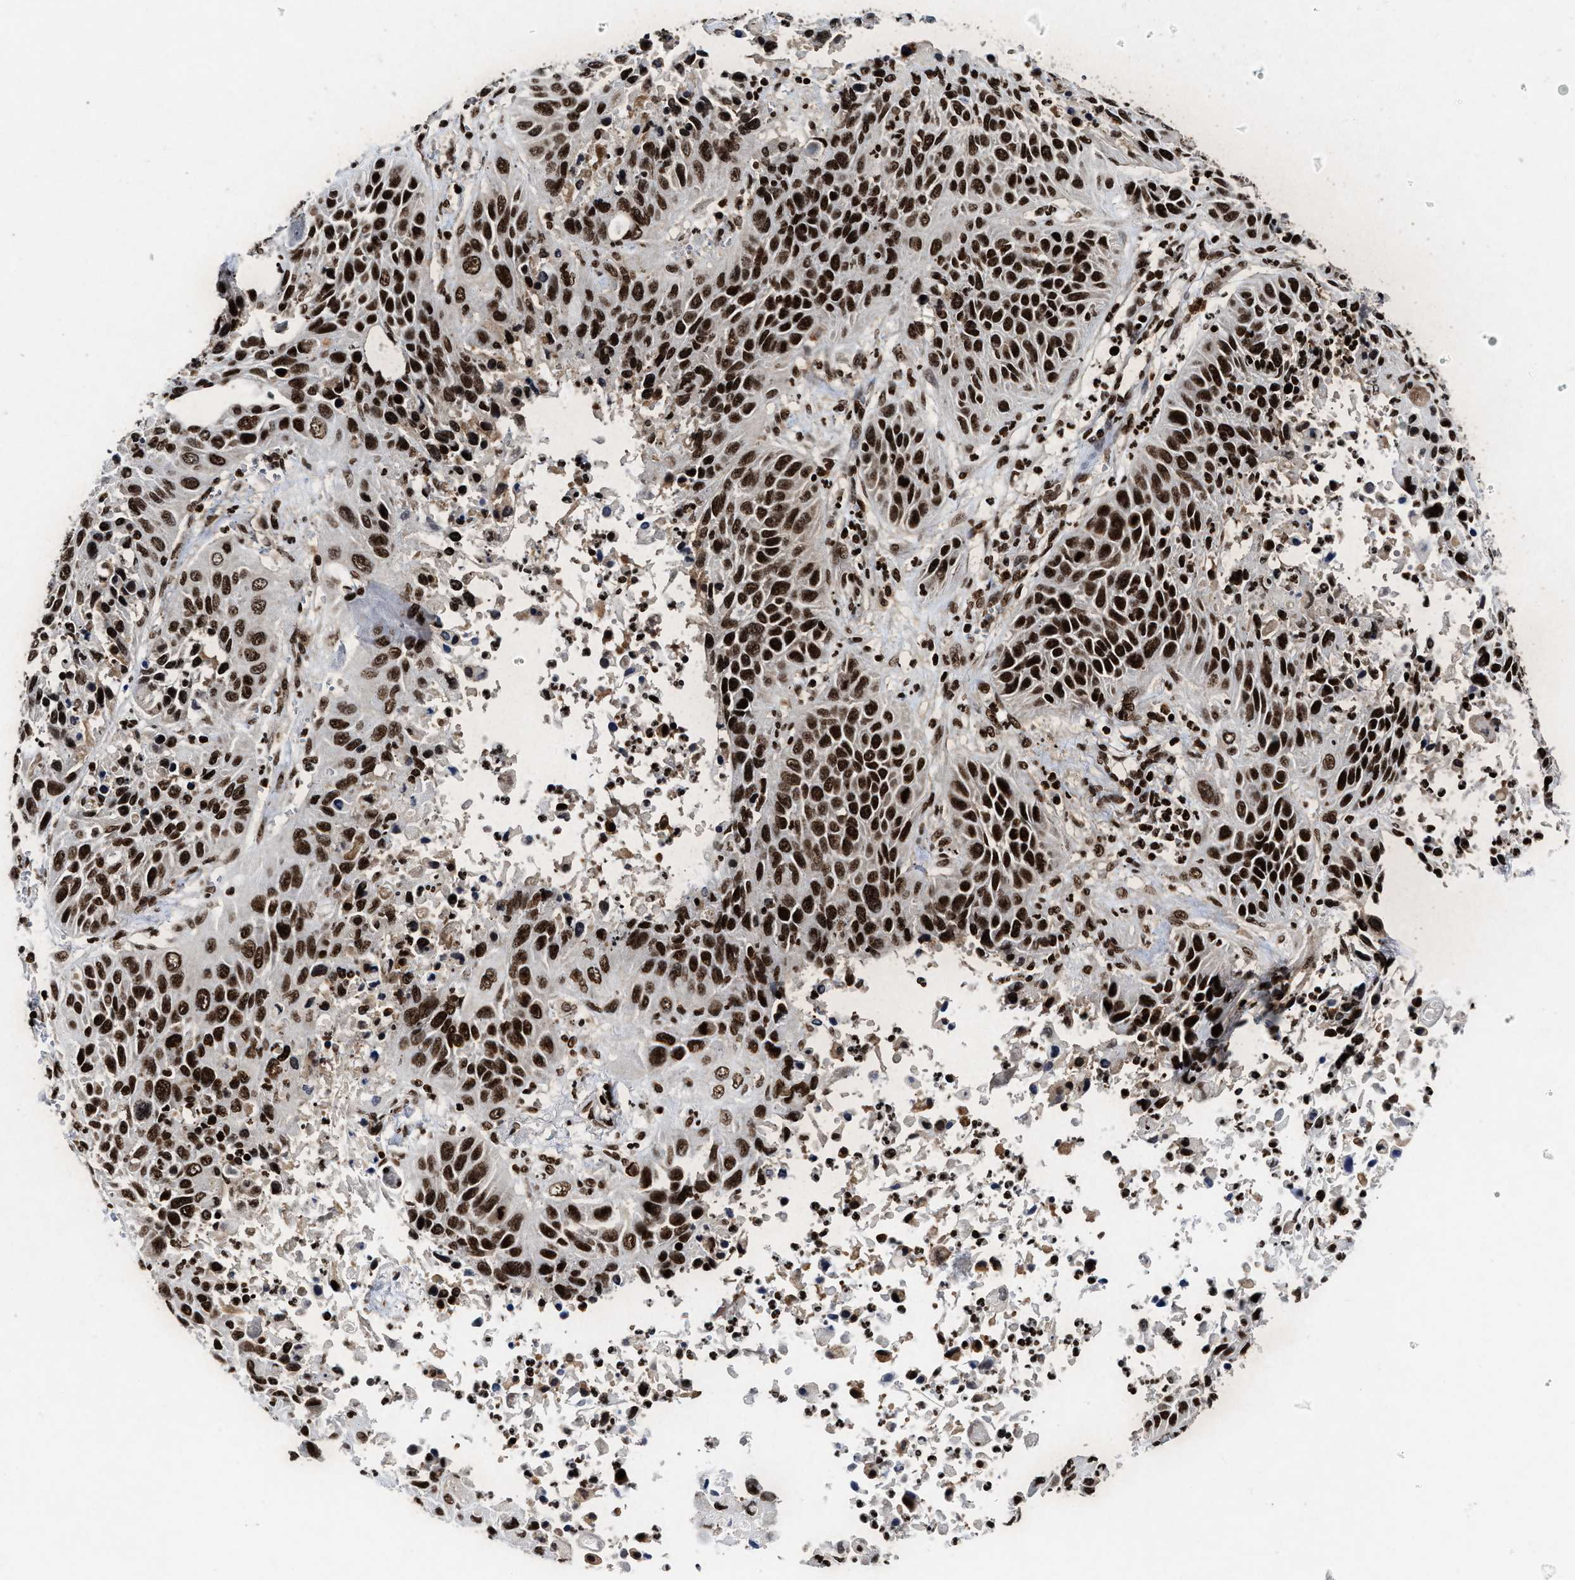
{"staining": {"intensity": "strong", "quantity": ">75%", "location": "nuclear"}, "tissue": "lung cancer", "cell_type": "Tumor cells", "image_type": "cancer", "snomed": [{"axis": "morphology", "description": "Squamous cell carcinoma, NOS"}, {"axis": "topography", "description": "Lung"}], "caption": "The histopathology image displays a brown stain indicating the presence of a protein in the nuclear of tumor cells in lung cancer. The staining is performed using DAB (3,3'-diaminobenzidine) brown chromogen to label protein expression. The nuclei are counter-stained blue using hematoxylin.", "gene": "ALYREF", "patient": {"sex": "female", "age": 76}}